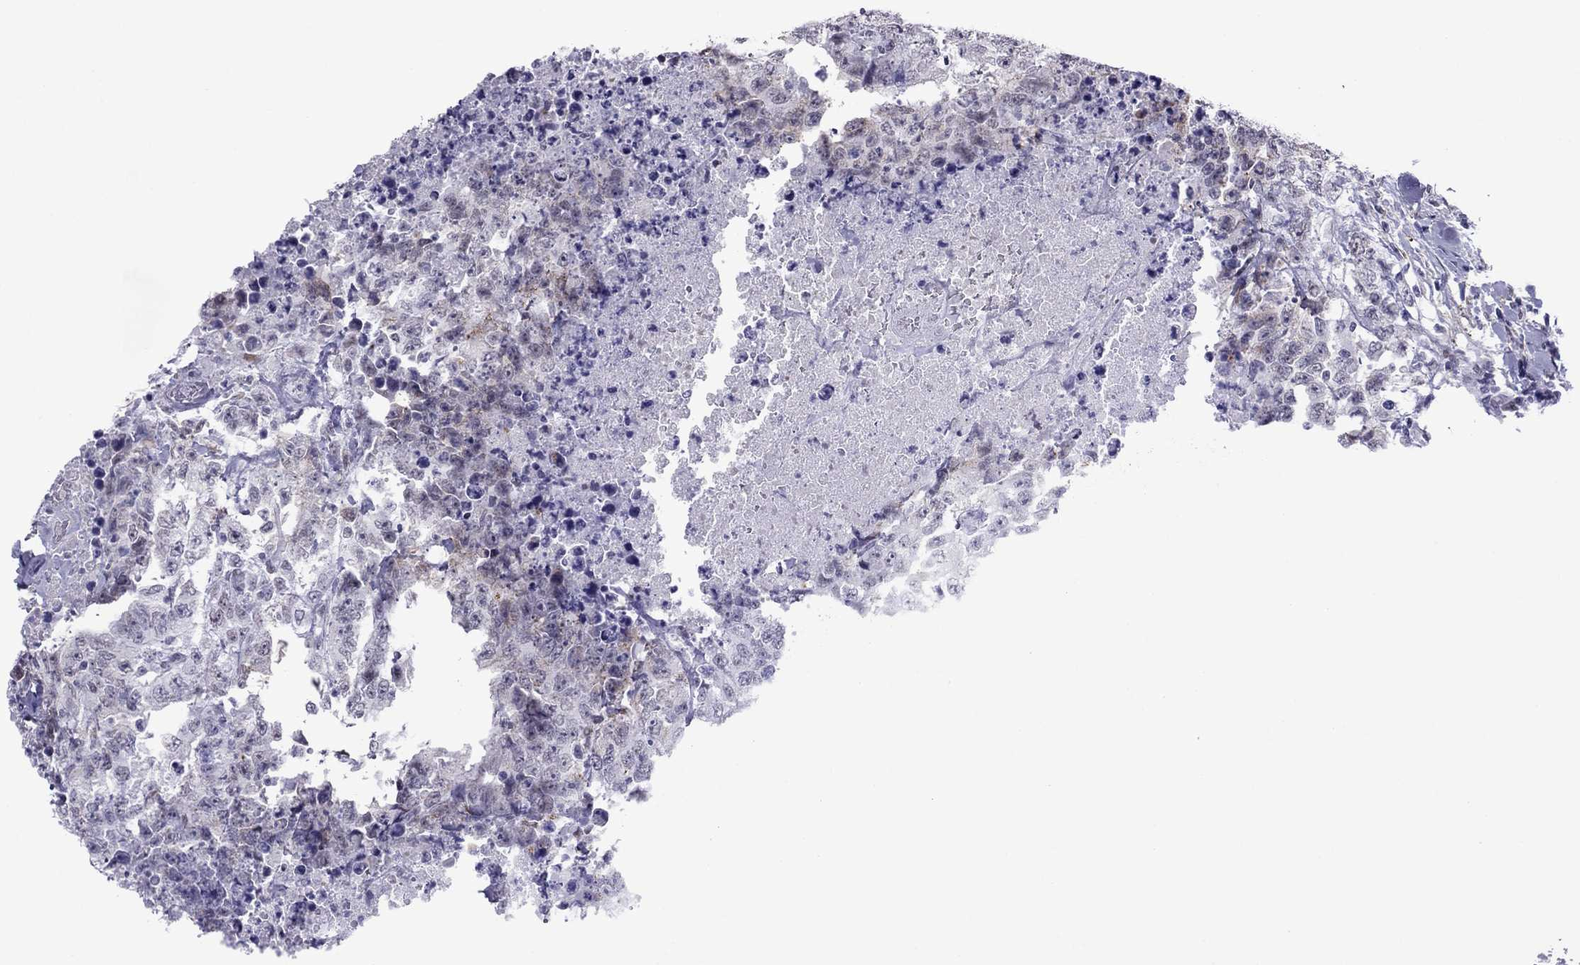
{"staining": {"intensity": "negative", "quantity": "none", "location": "none"}, "tissue": "testis cancer", "cell_type": "Tumor cells", "image_type": "cancer", "snomed": [{"axis": "morphology", "description": "Carcinoma, Embryonal, NOS"}, {"axis": "topography", "description": "Testis"}], "caption": "An image of embryonal carcinoma (testis) stained for a protein reveals no brown staining in tumor cells. (Brightfield microscopy of DAB immunohistochemistry (IHC) at high magnification).", "gene": "ZNF646", "patient": {"sex": "male", "age": 24}}